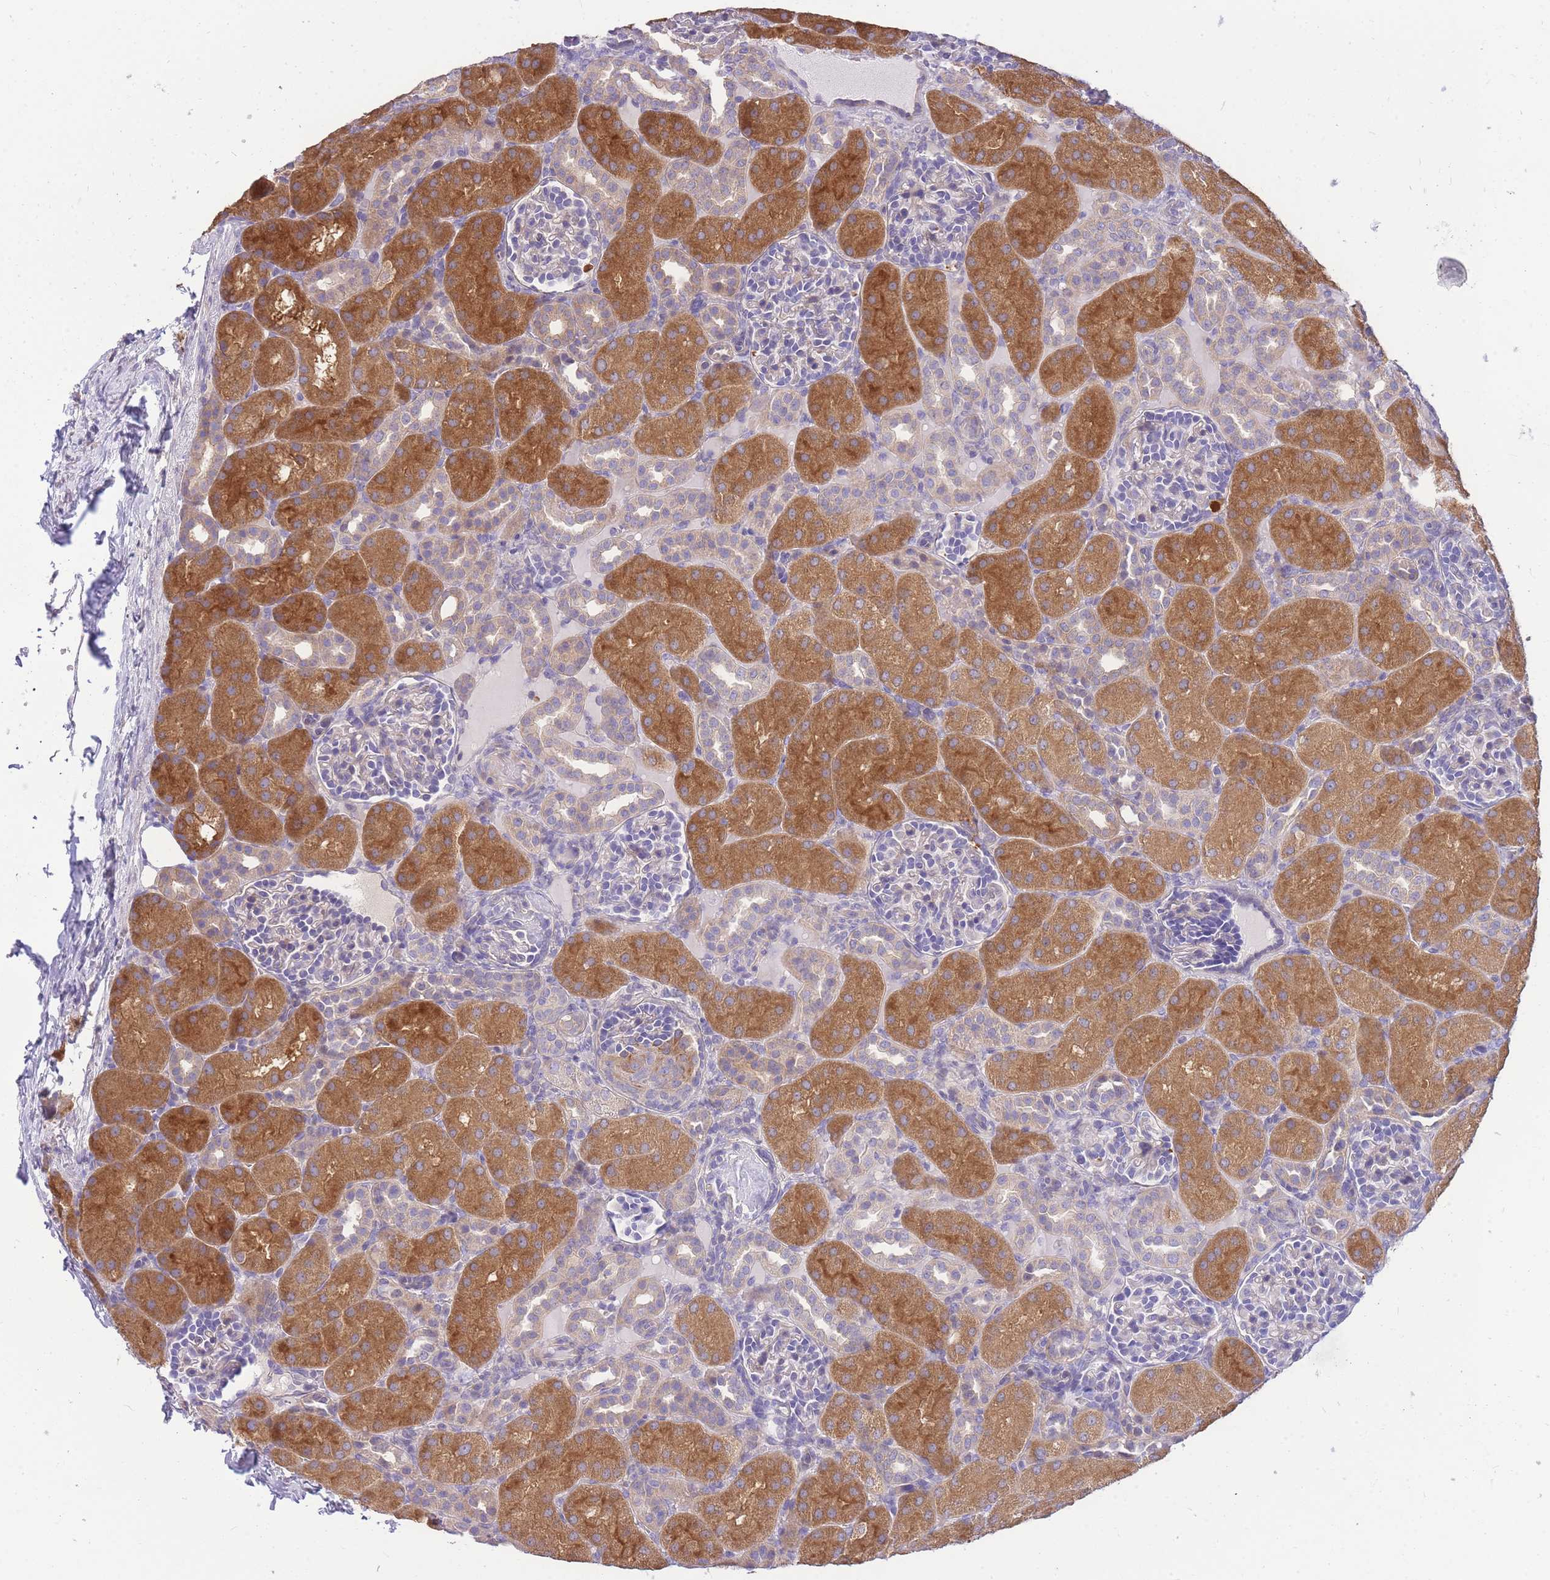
{"staining": {"intensity": "negative", "quantity": "none", "location": "none"}, "tissue": "kidney", "cell_type": "Cells in glomeruli", "image_type": "normal", "snomed": [{"axis": "morphology", "description": "Normal tissue, NOS"}, {"axis": "topography", "description": "Kidney"}], "caption": "Immunohistochemistry (IHC) micrograph of unremarkable human kidney stained for a protein (brown), which reveals no staining in cells in glomeruli.", "gene": "OR5T1", "patient": {"sex": "male", "age": 1}}